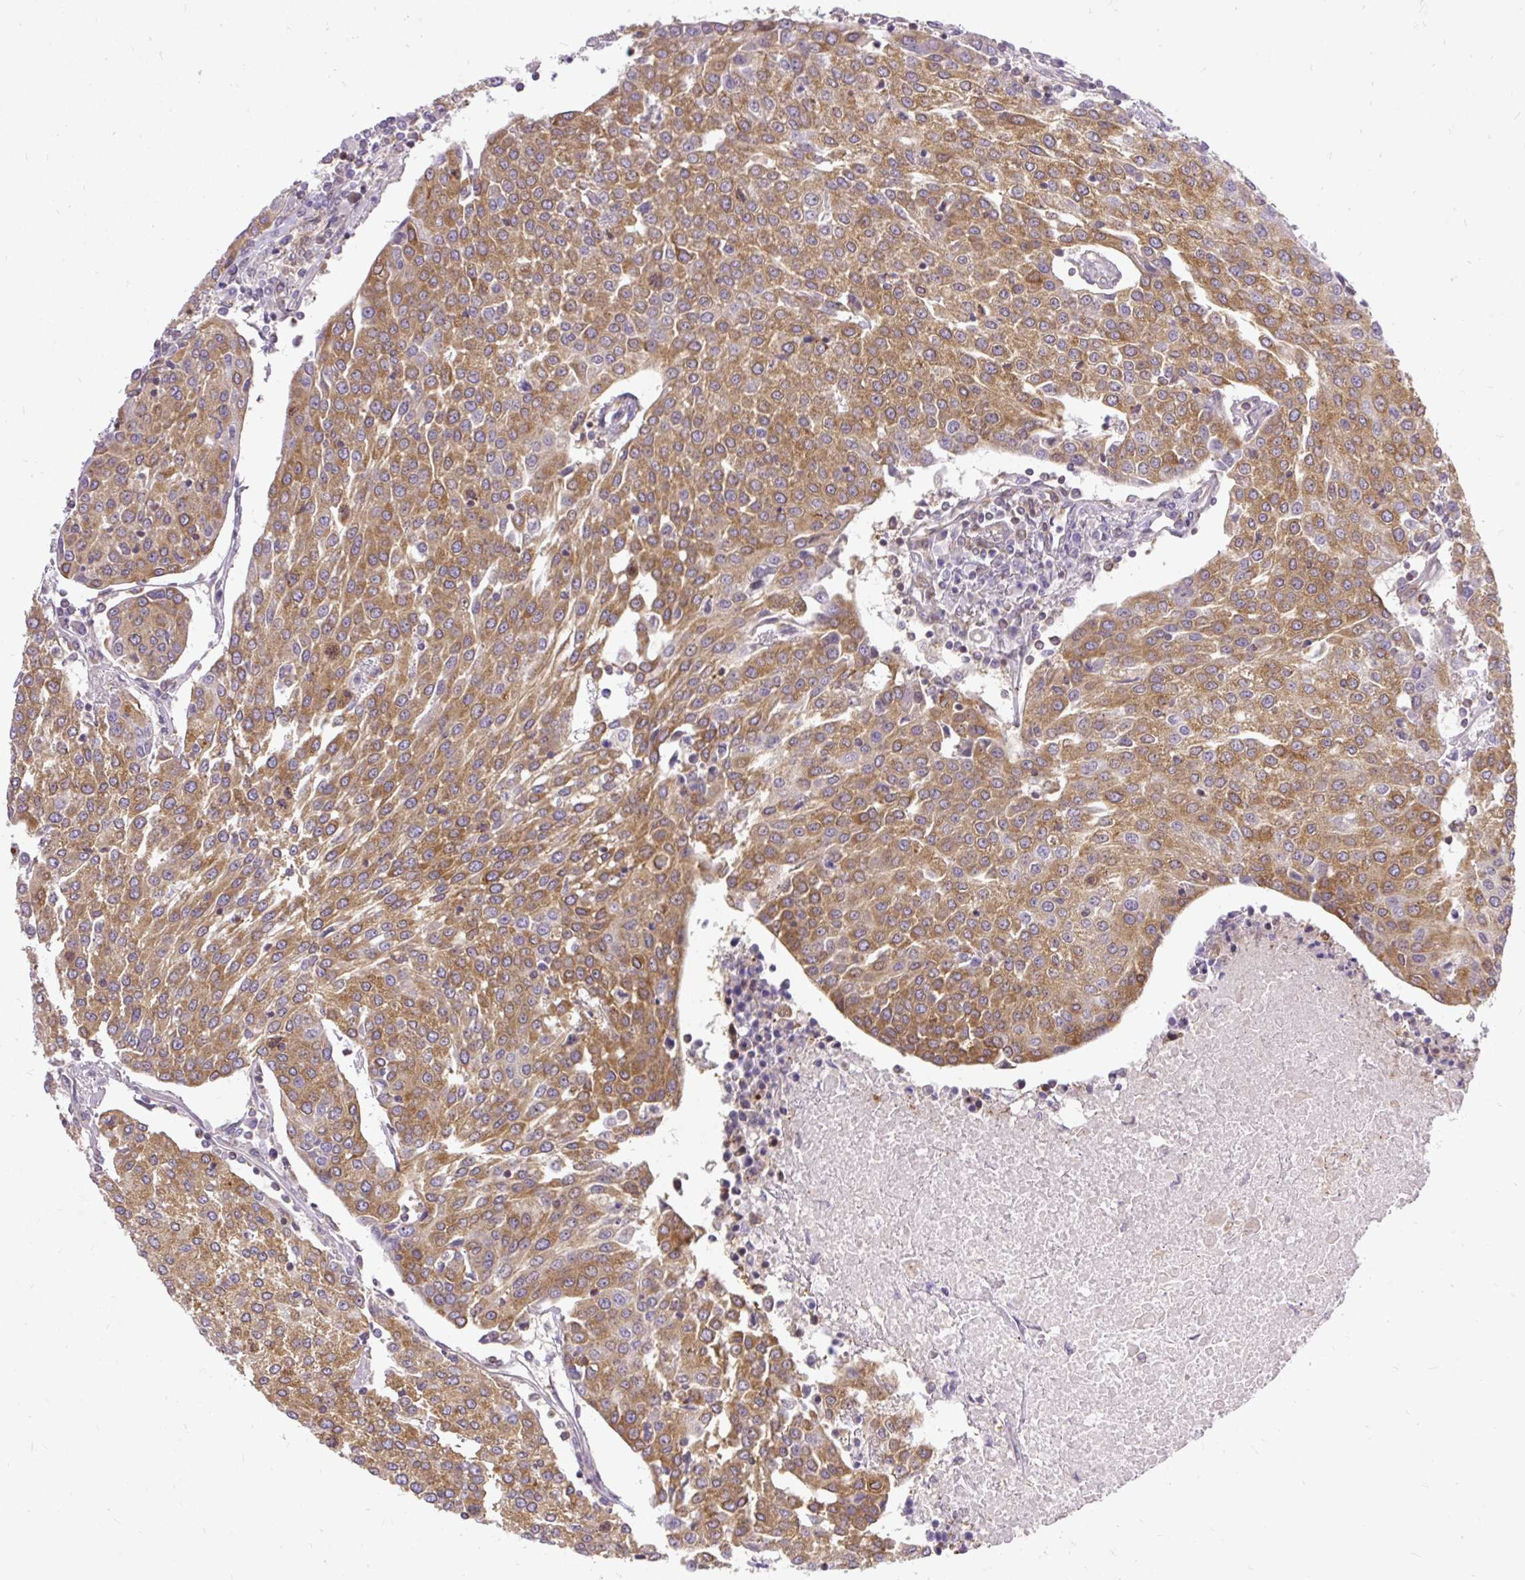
{"staining": {"intensity": "moderate", "quantity": ">75%", "location": "cytoplasmic/membranous"}, "tissue": "urothelial cancer", "cell_type": "Tumor cells", "image_type": "cancer", "snomed": [{"axis": "morphology", "description": "Urothelial carcinoma, High grade"}, {"axis": "topography", "description": "Urinary bladder"}], "caption": "A histopathology image of human high-grade urothelial carcinoma stained for a protein reveals moderate cytoplasmic/membranous brown staining in tumor cells.", "gene": "TRIM17", "patient": {"sex": "female", "age": 85}}